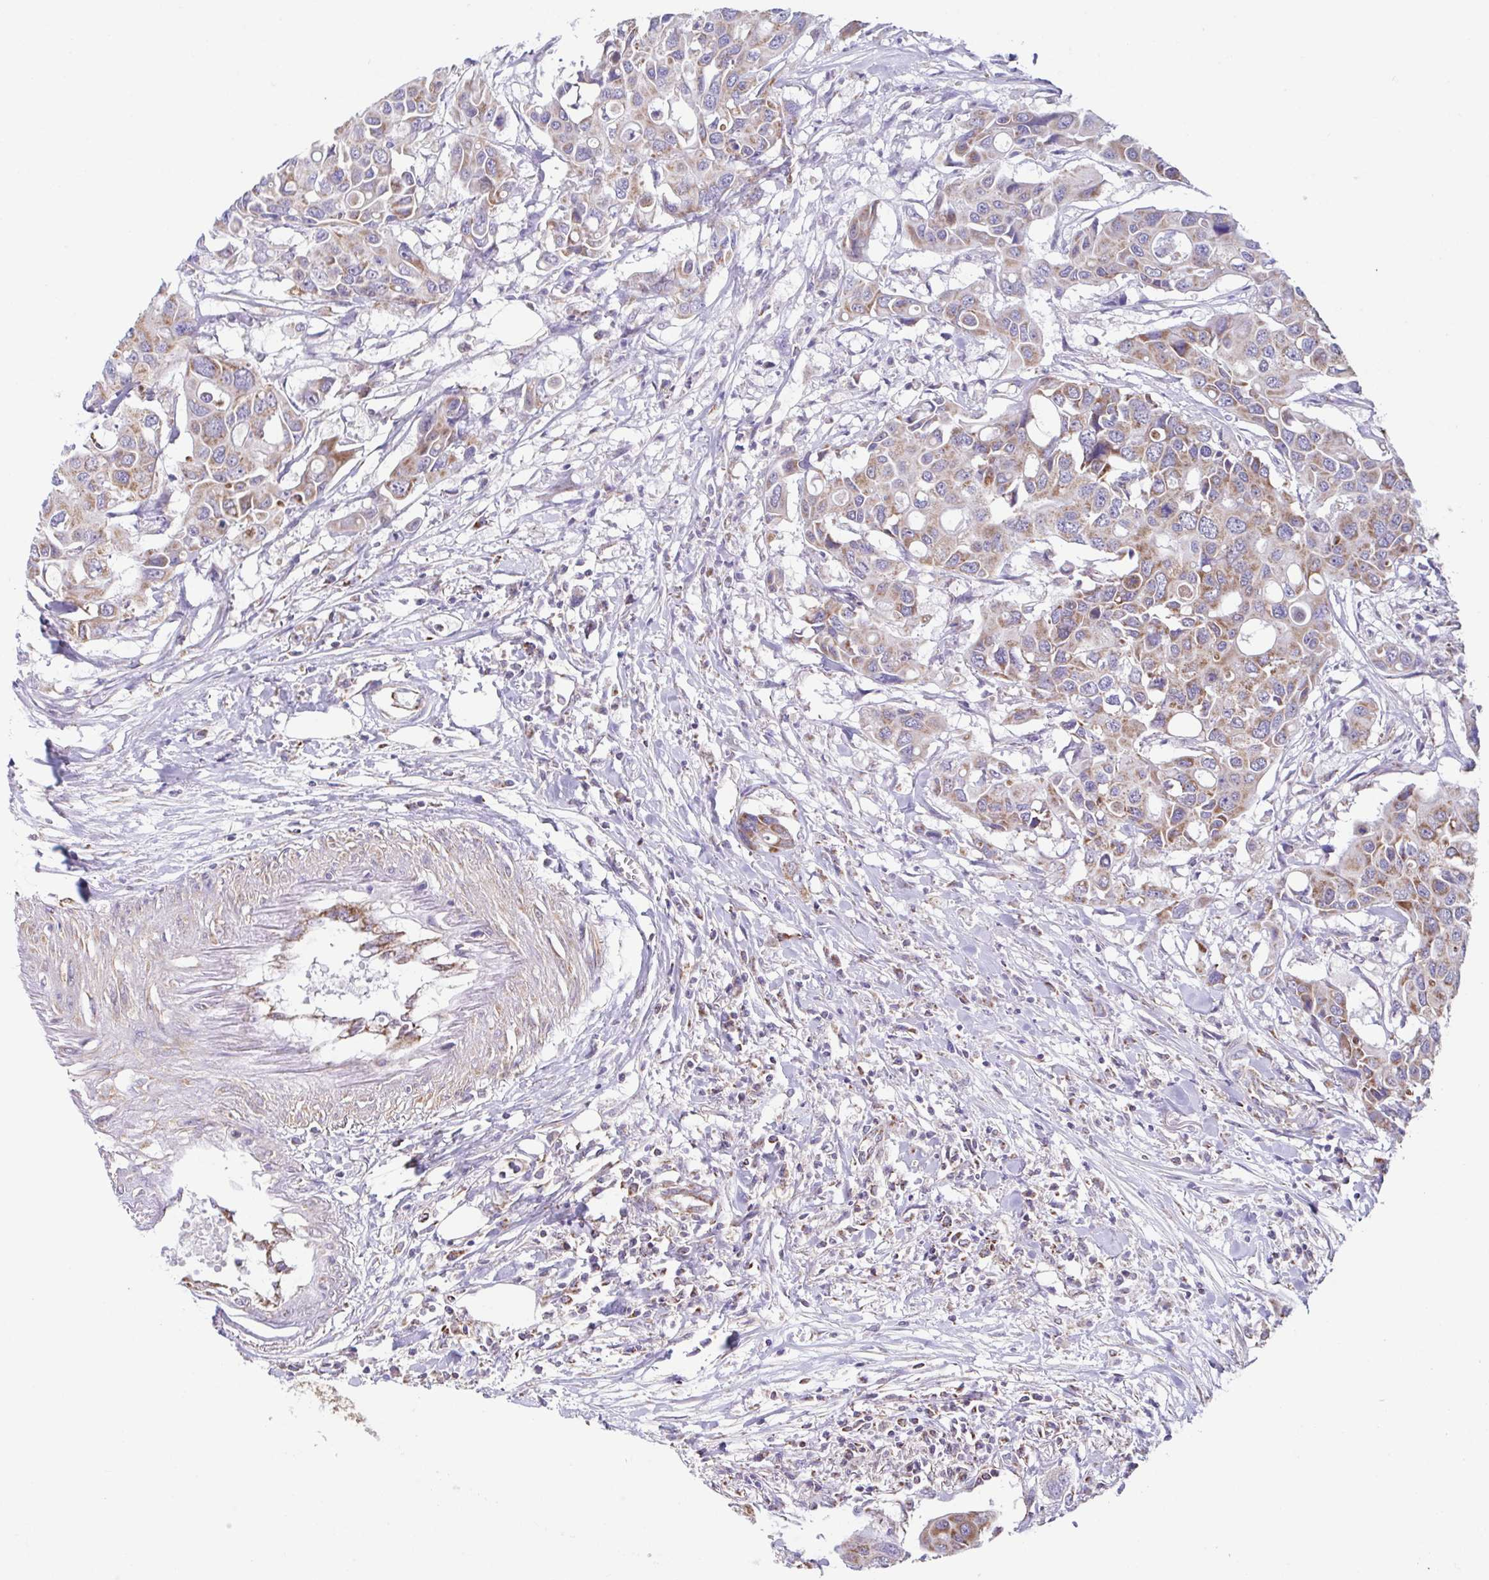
{"staining": {"intensity": "moderate", "quantity": "25%-75%", "location": "cytoplasmic/membranous"}, "tissue": "colorectal cancer", "cell_type": "Tumor cells", "image_type": "cancer", "snomed": [{"axis": "morphology", "description": "Adenocarcinoma, NOS"}, {"axis": "topography", "description": "Colon"}], "caption": "A micrograph of adenocarcinoma (colorectal) stained for a protein shows moderate cytoplasmic/membranous brown staining in tumor cells.", "gene": "DIP2B", "patient": {"sex": "male", "age": 77}}